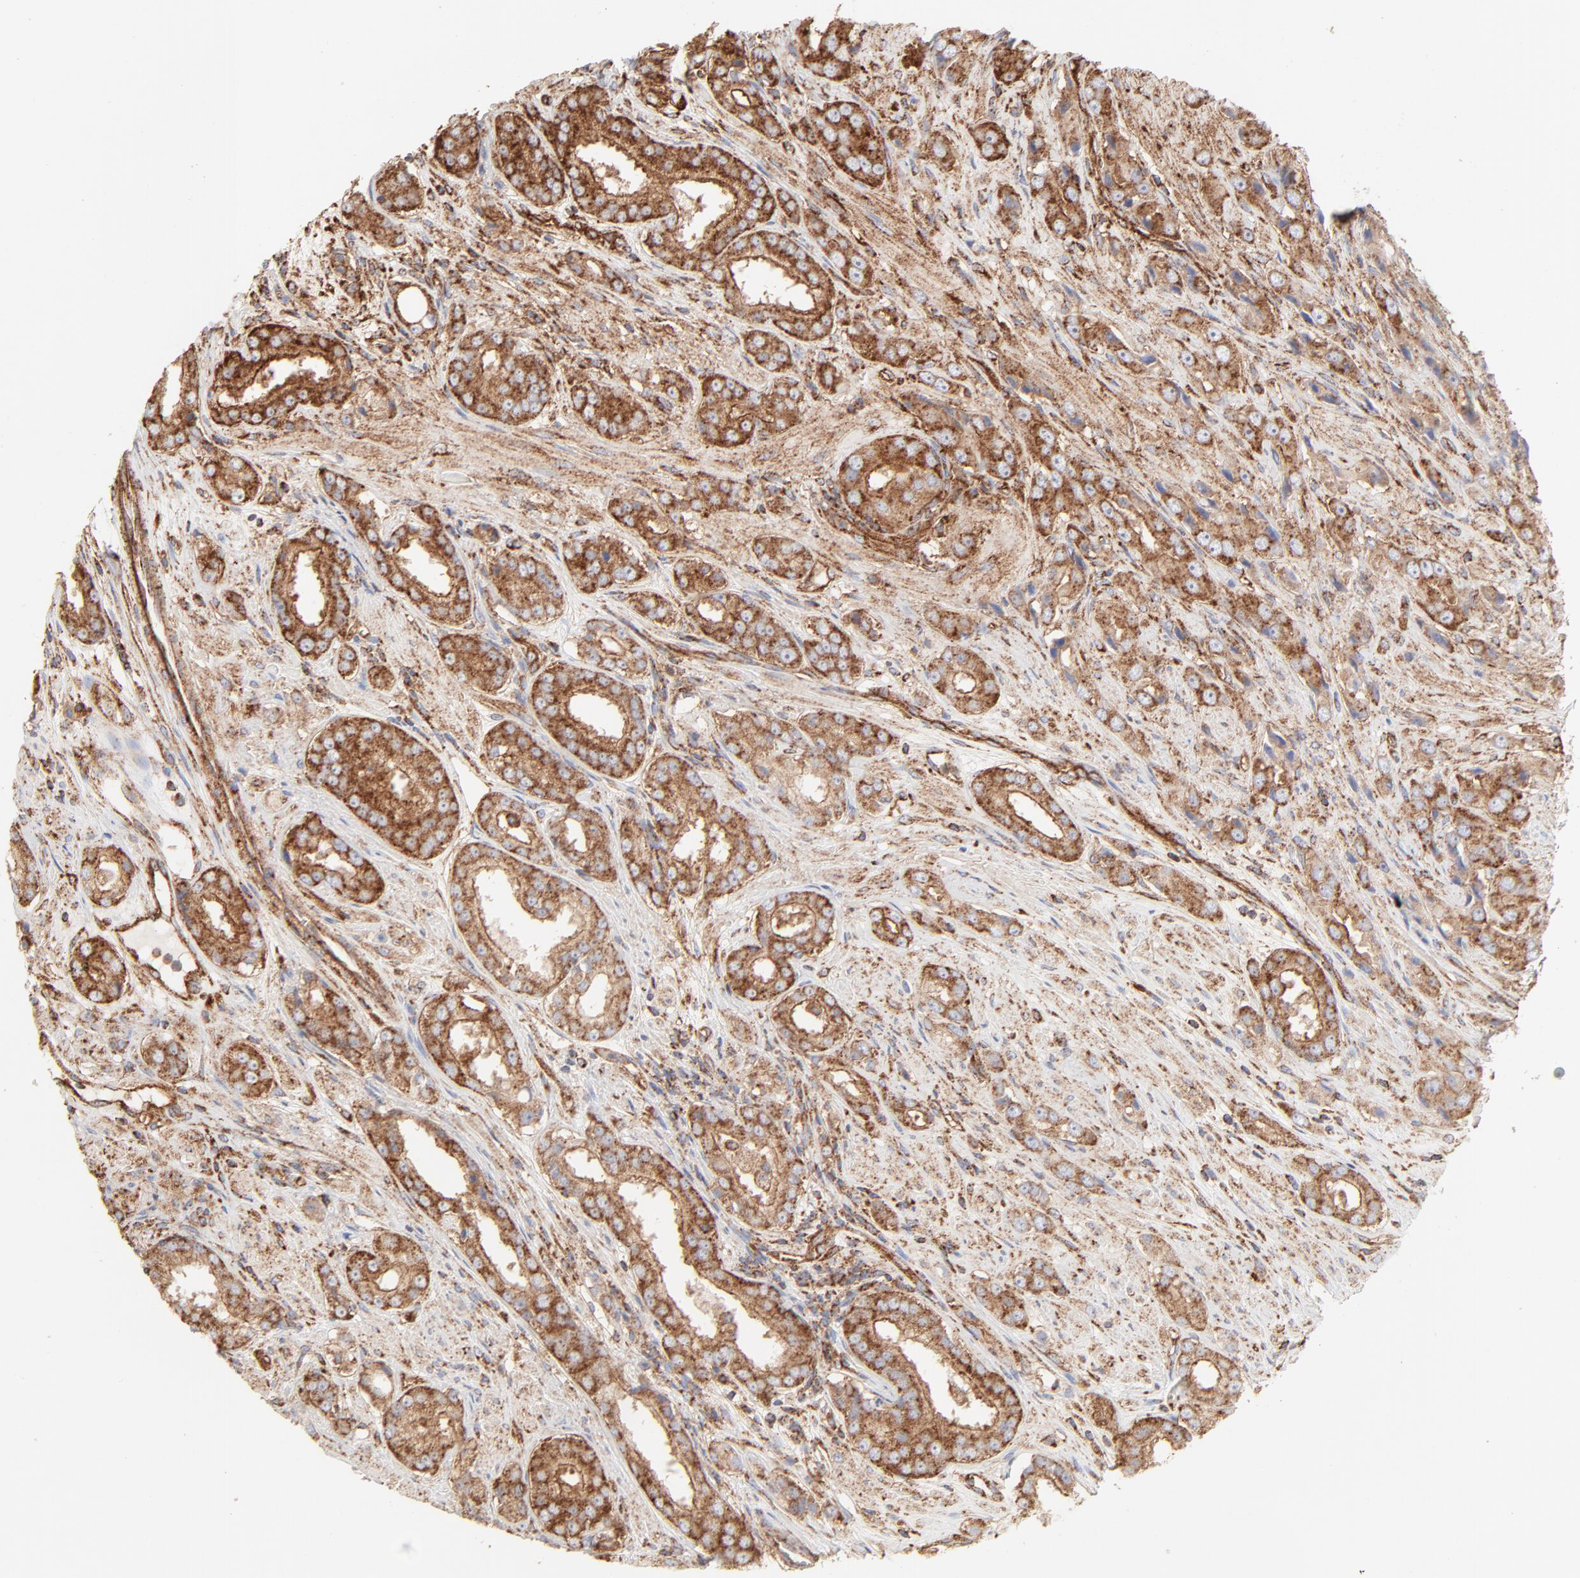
{"staining": {"intensity": "strong", "quantity": ">75%", "location": "cytoplasmic/membranous"}, "tissue": "prostate cancer", "cell_type": "Tumor cells", "image_type": "cancer", "snomed": [{"axis": "morphology", "description": "Adenocarcinoma, Medium grade"}, {"axis": "topography", "description": "Prostate"}], "caption": "A high amount of strong cytoplasmic/membranous positivity is identified in about >75% of tumor cells in prostate cancer tissue.", "gene": "CLTB", "patient": {"sex": "male", "age": 53}}